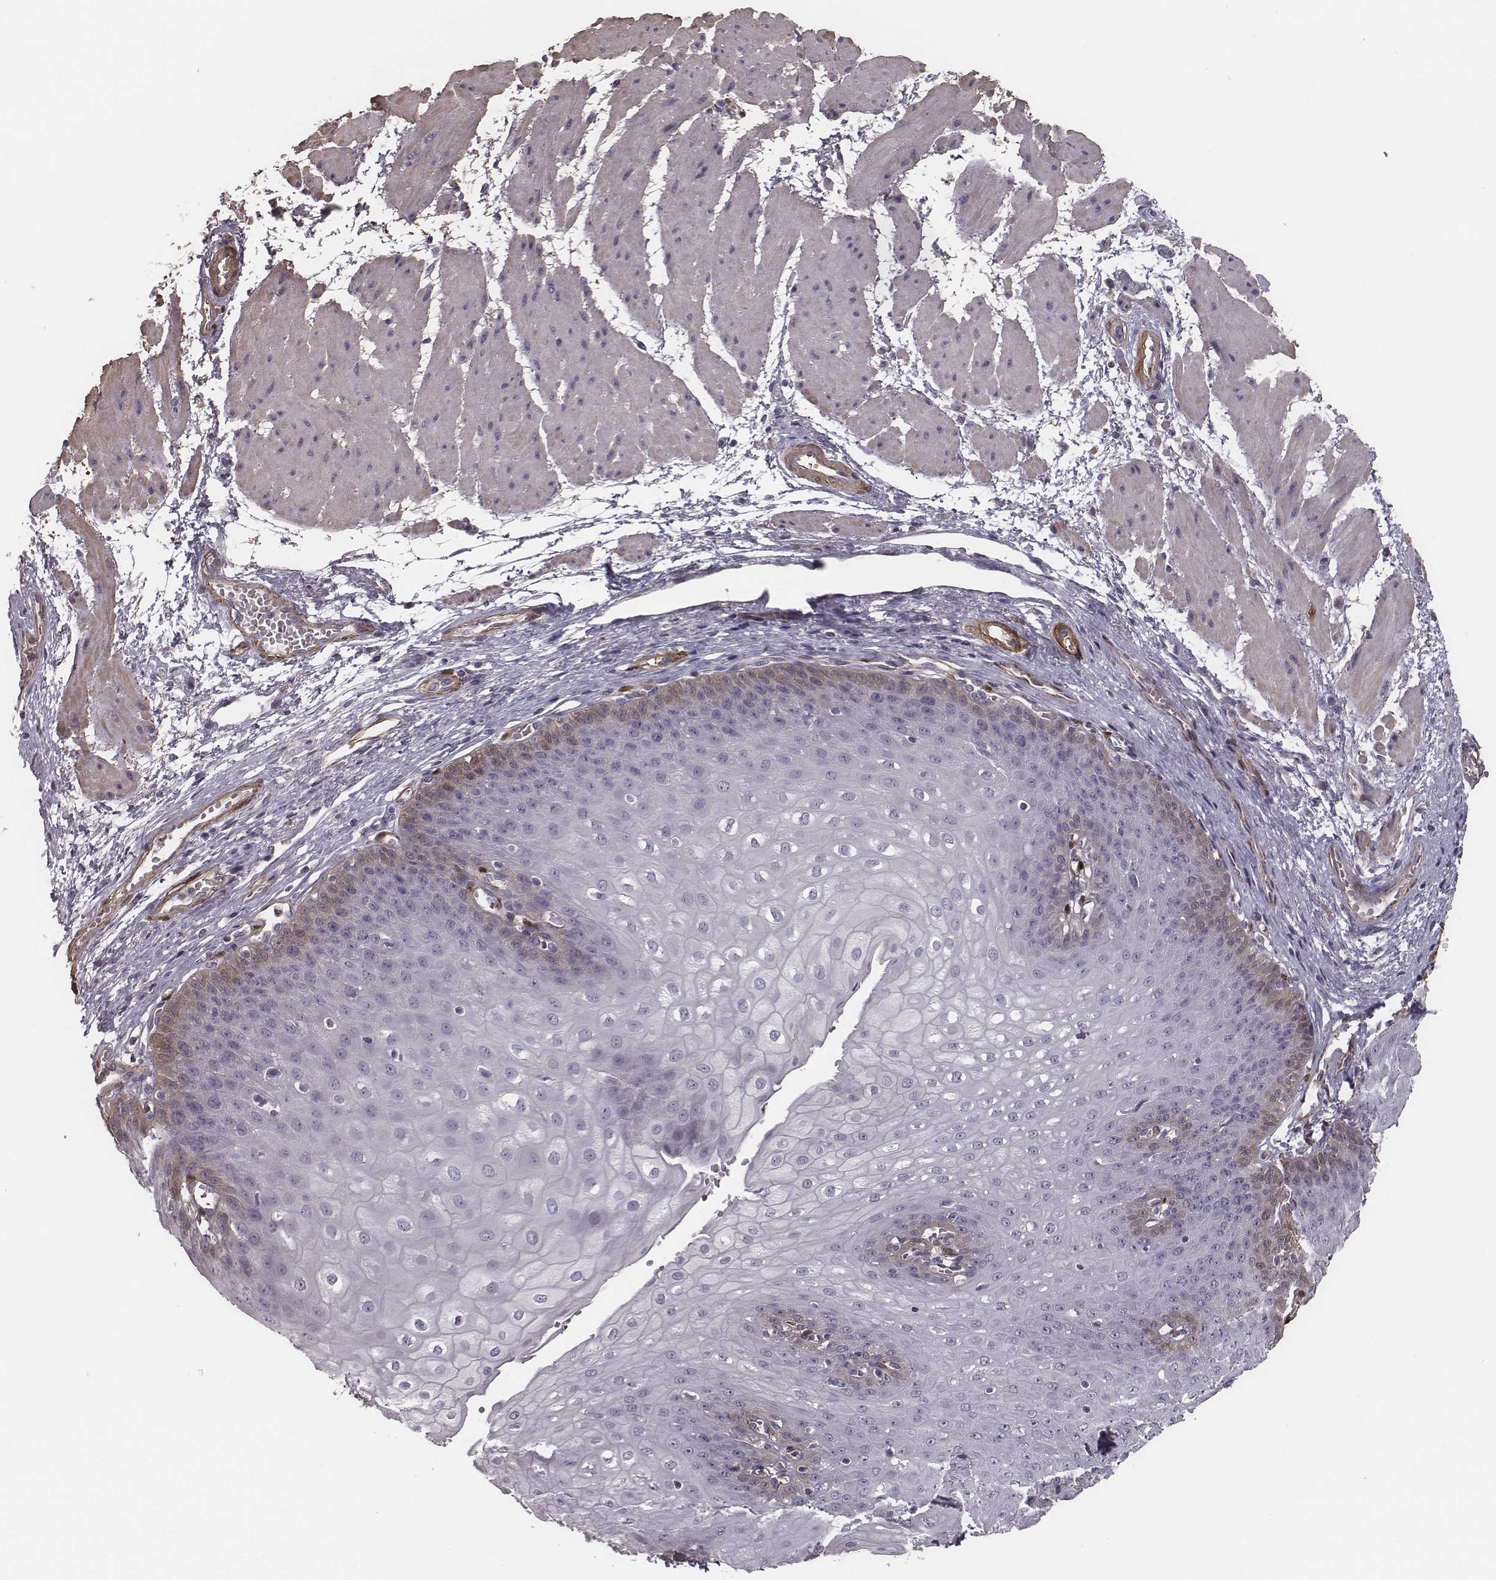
{"staining": {"intensity": "negative", "quantity": "none", "location": "none"}, "tissue": "esophagus", "cell_type": "Squamous epithelial cells", "image_type": "normal", "snomed": [{"axis": "morphology", "description": "Normal tissue, NOS"}, {"axis": "topography", "description": "Esophagus"}], "caption": "IHC micrograph of unremarkable esophagus: human esophagus stained with DAB (3,3'-diaminobenzidine) reveals no significant protein staining in squamous epithelial cells. Brightfield microscopy of immunohistochemistry stained with DAB (brown) and hematoxylin (blue), captured at high magnification.", "gene": "ISYNA1", "patient": {"sex": "male", "age": 71}}